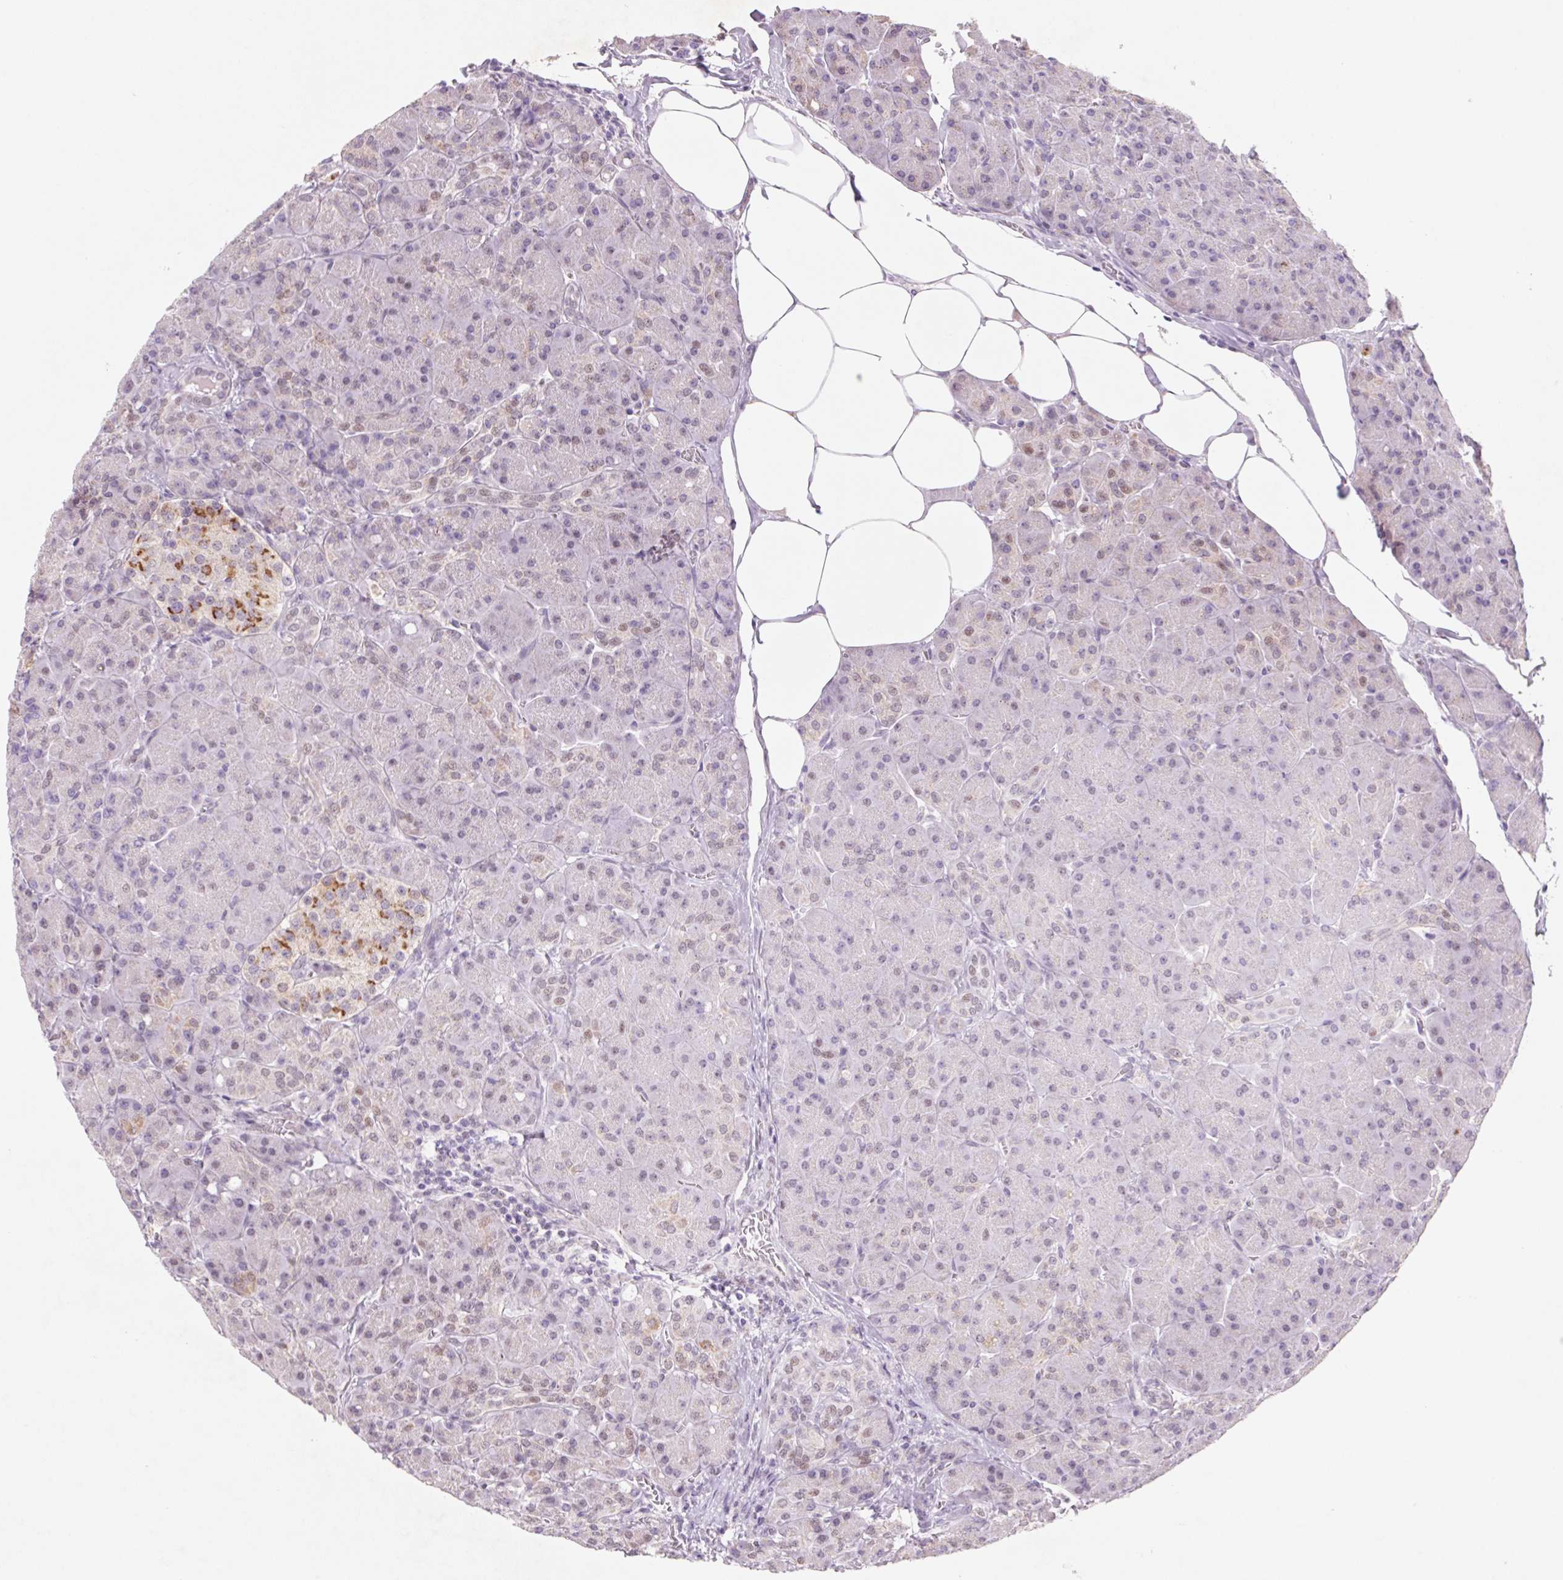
{"staining": {"intensity": "negative", "quantity": "none", "location": "none"}, "tissue": "pancreas", "cell_type": "Exocrine glandular cells", "image_type": "normal", "snomed": [{"axis": "morphology", "description": "Normal tissue, NOS"}, {"axis": "topography", "description": "Pancreas"}], "caption": "Exocrine glandular cells are negative for brown protein staining in unremarkable pancreas. (Brightfield microscopy of DAB (3,3'-diaminobenzidine) IHC at high magnification).", "gene": "DPPA5", "patient": {"sex": "male", "age": 55}}